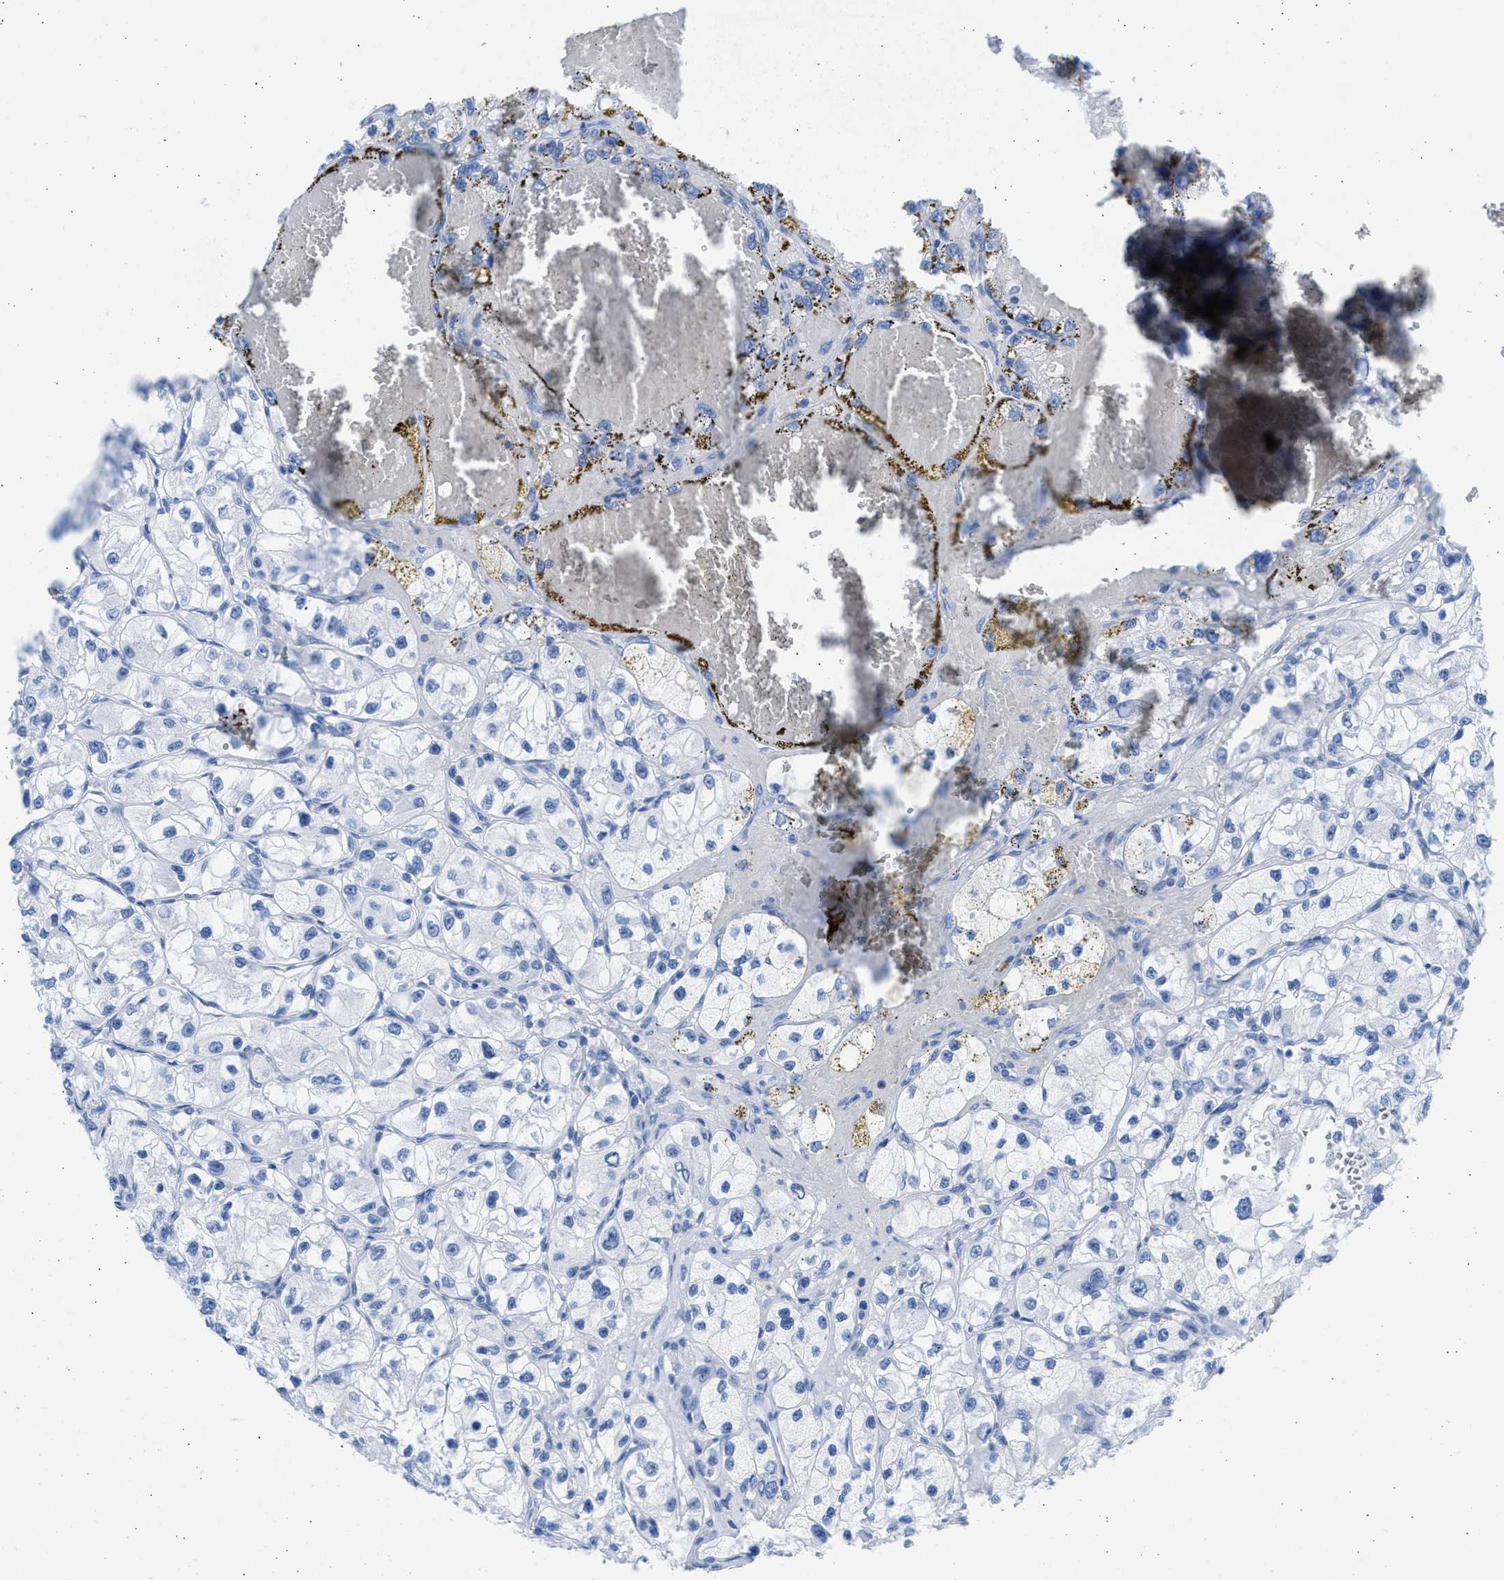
{"staining": {"intensity": "moderate", "quantity": "<25%", "location": "cytoplasmic/membranous"}, "tissue": "renal cancer", "cell_type": "Tumor cells", "image_type": "cancer", "snomed": [{"axis": "morphology", "description": "Adenocarcinoma, NOS"}, {"axis": "topography", "description": "Kidney"}], "caption": "Tumor cells demonstrate low levels of moderate cytoplasmic/membranous expression in about <25% of cells in human renal adenocarcinoma.", "gene": "SPATA3", "patient": {"sex": "female", "age": 57}}